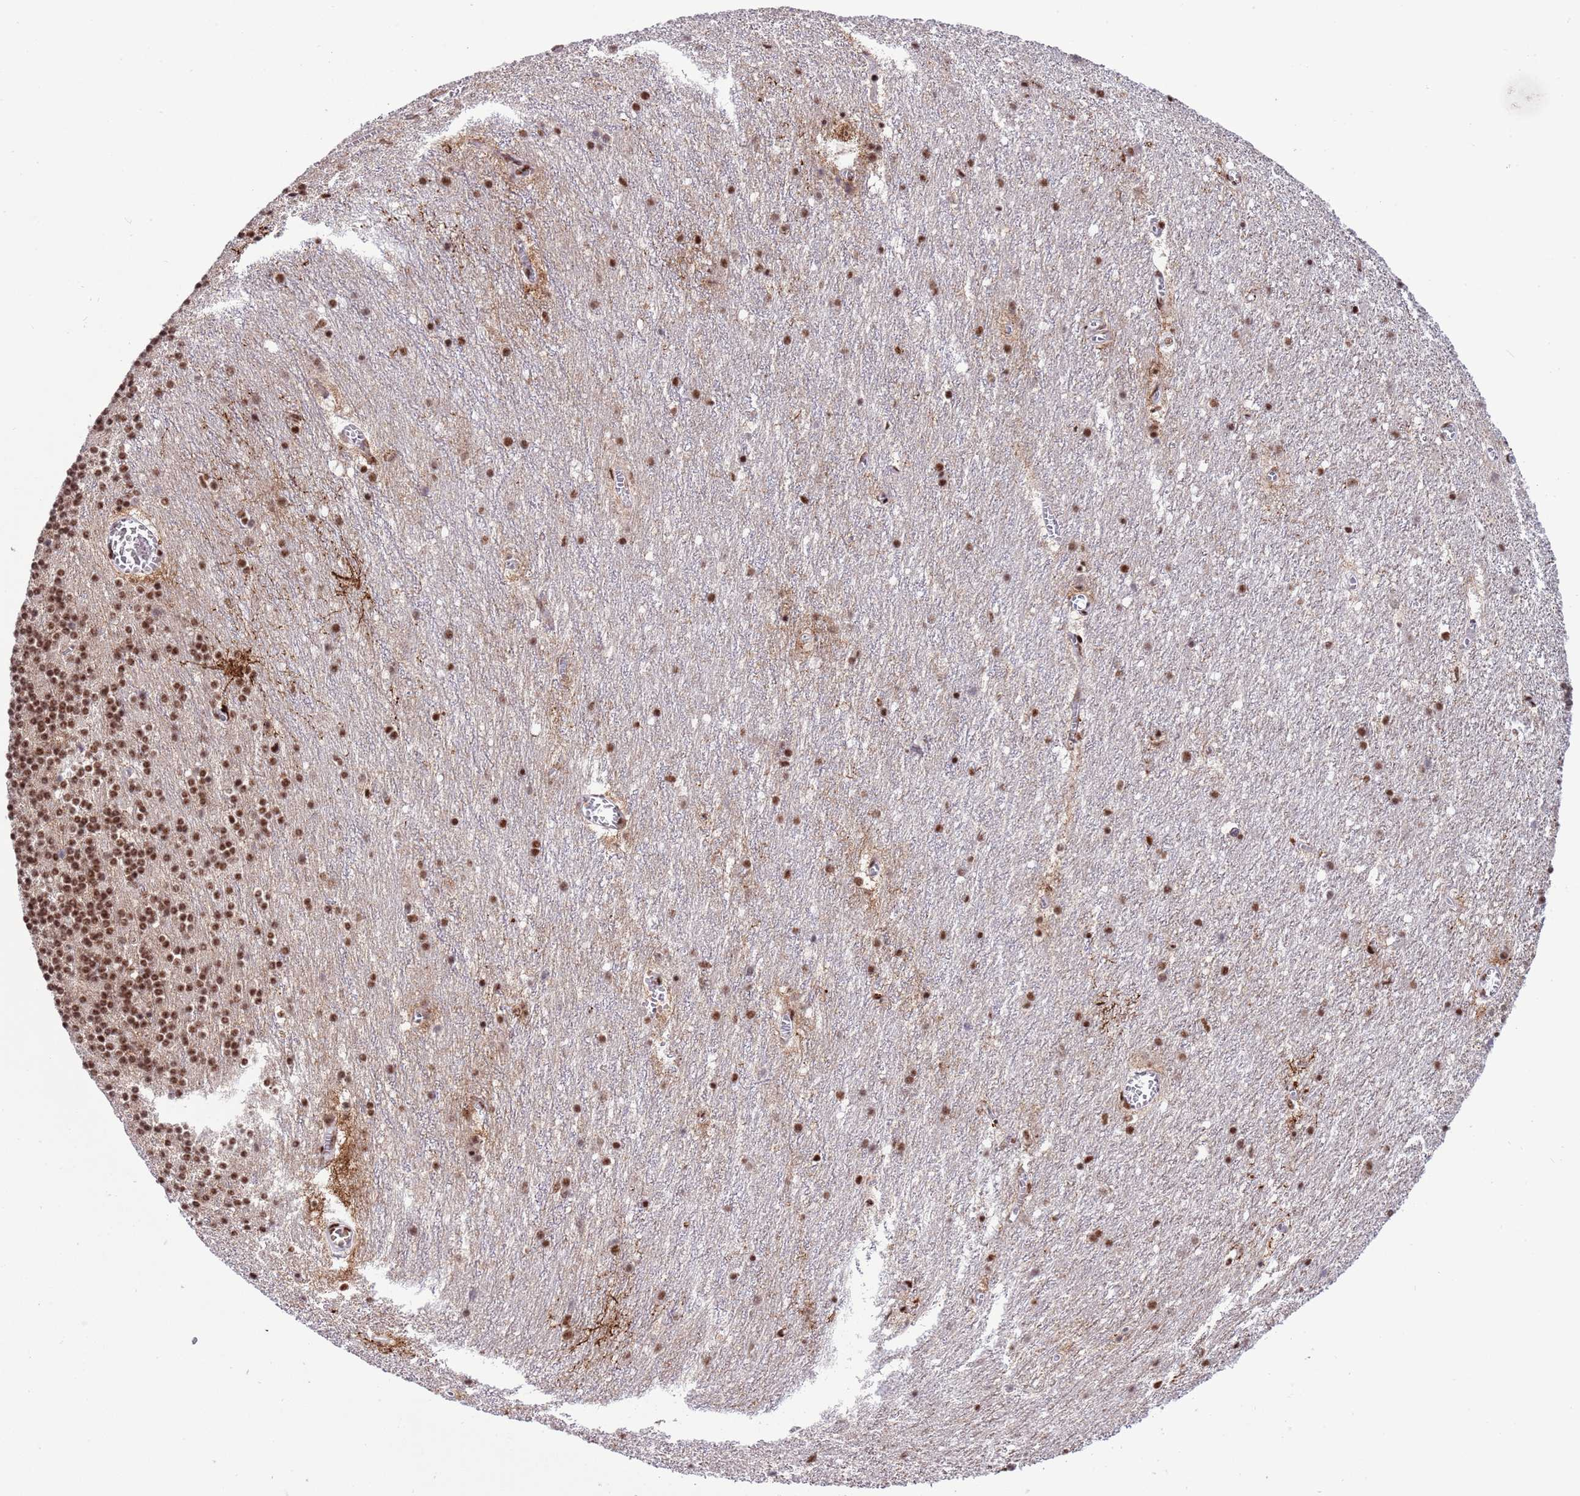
{"staining": {"intensity": "moderate", "quantity": ">75%", "location": "nuclear"}, "tissue": "cerebellum", "cell_type": "Cells in granular layer", "image_type": "normal", "snomed": [{"axis": "morphology", "description": "Normal tissue, NOS"}, {"axis": "topography", "description": "Cerebellum"}], "caption": "Immunohistochemistry (DAB (3,3'-diaminobenzidine)) staining of unremarkable cerebellum exhibits moderate nuclear protein expression in about >75% of cells in granular layer.", "gene": "THOC2", "patient": {"sex": "male", "age": 54}}